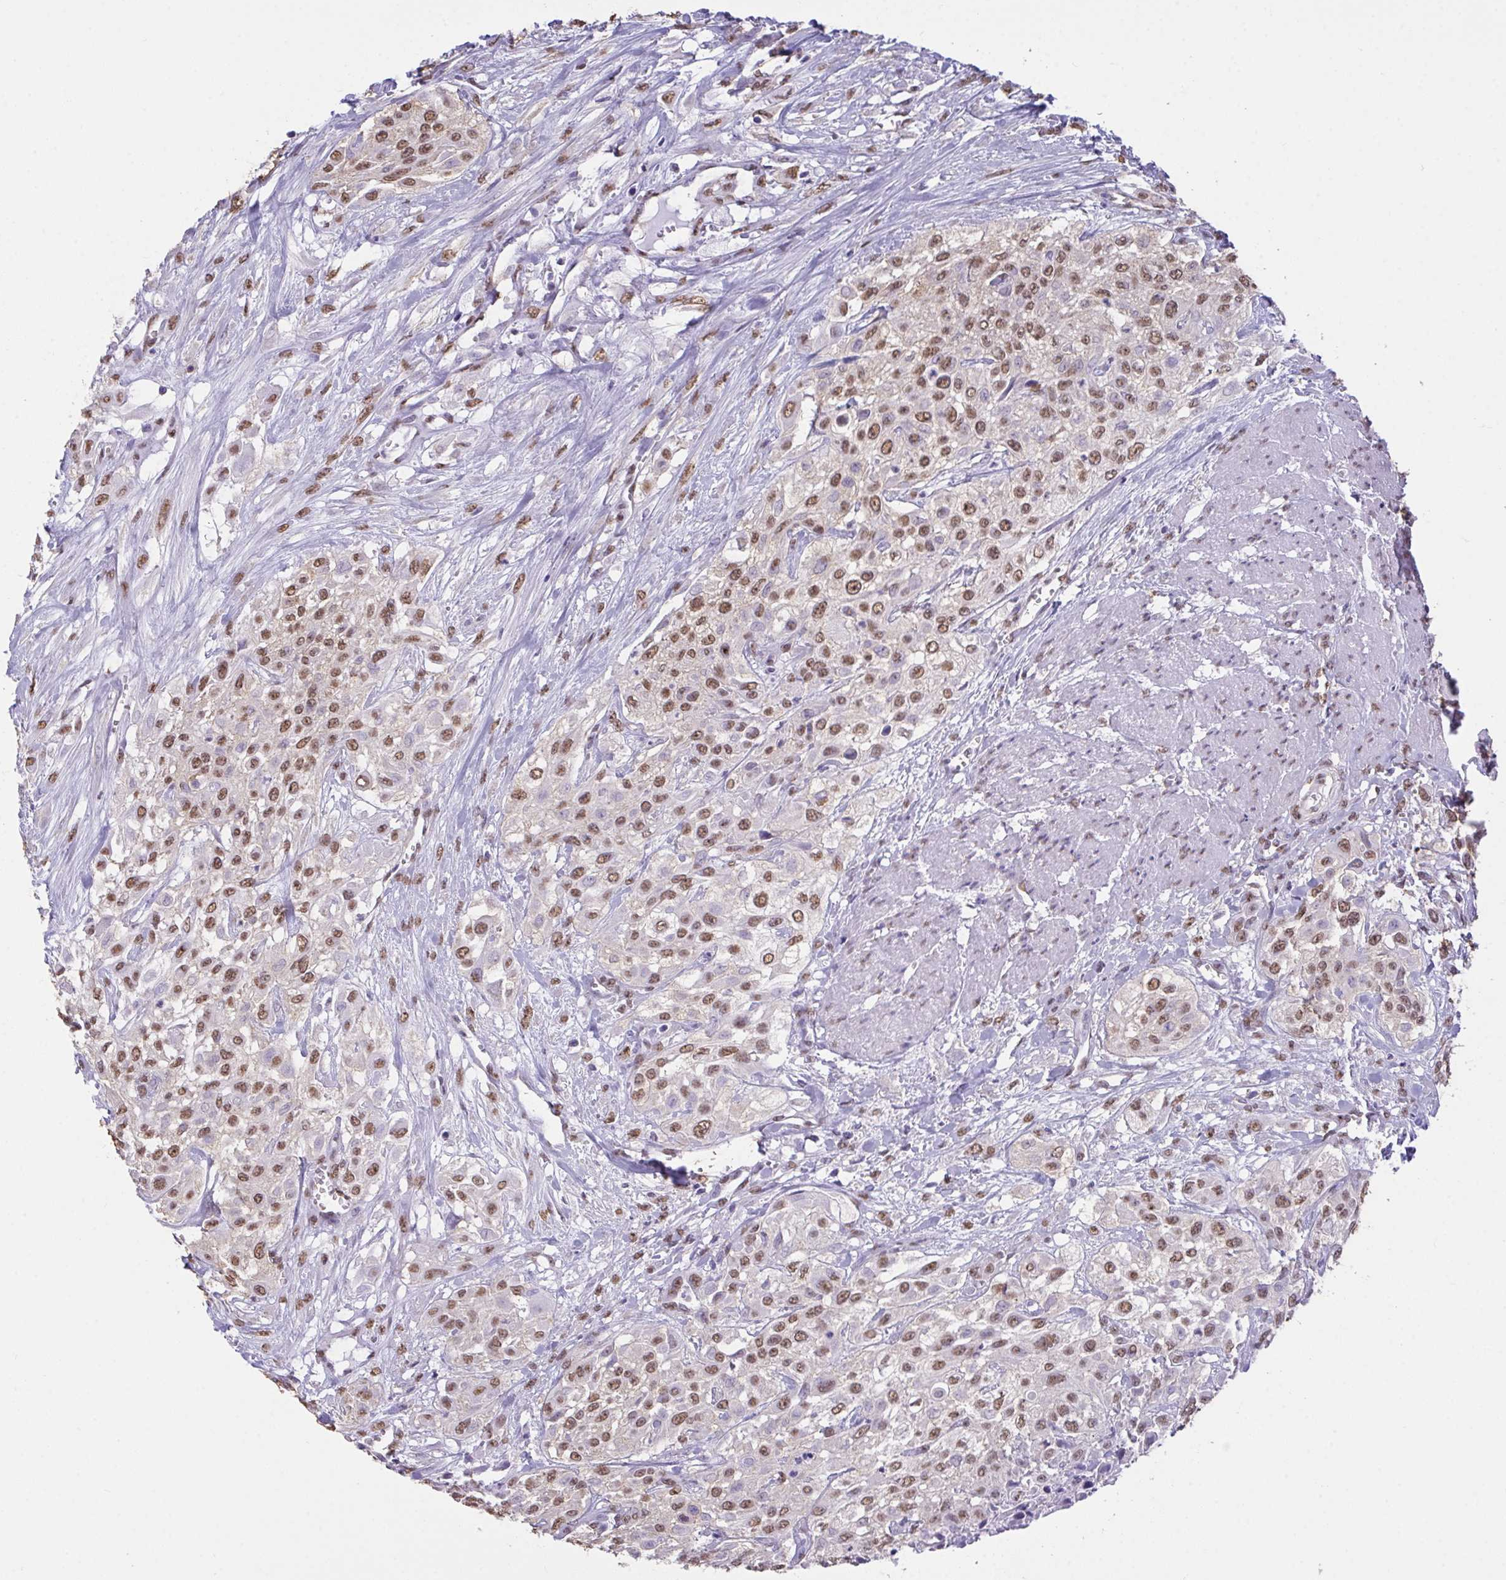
{"staining": {"intensity": "moderate", "quantity": ">75%", "location": "nuclear"}, "tissue": "urothelial cancer", "cell_type": "Tumor cells", "image_type": "cancer", "snomed": [{"axis": "morphology", "description": "Urothelial carcinoma, High grade"}, {"axis": "topography", "description": "Urinary bladder"}], "caption": "Protein analysis of urothelial cancer tissue shows moderate nuclear positivity in approximately >75% of tumor cells.", "gene": "SEMA6B", "patient": {"sex": "male", "age": 57}}